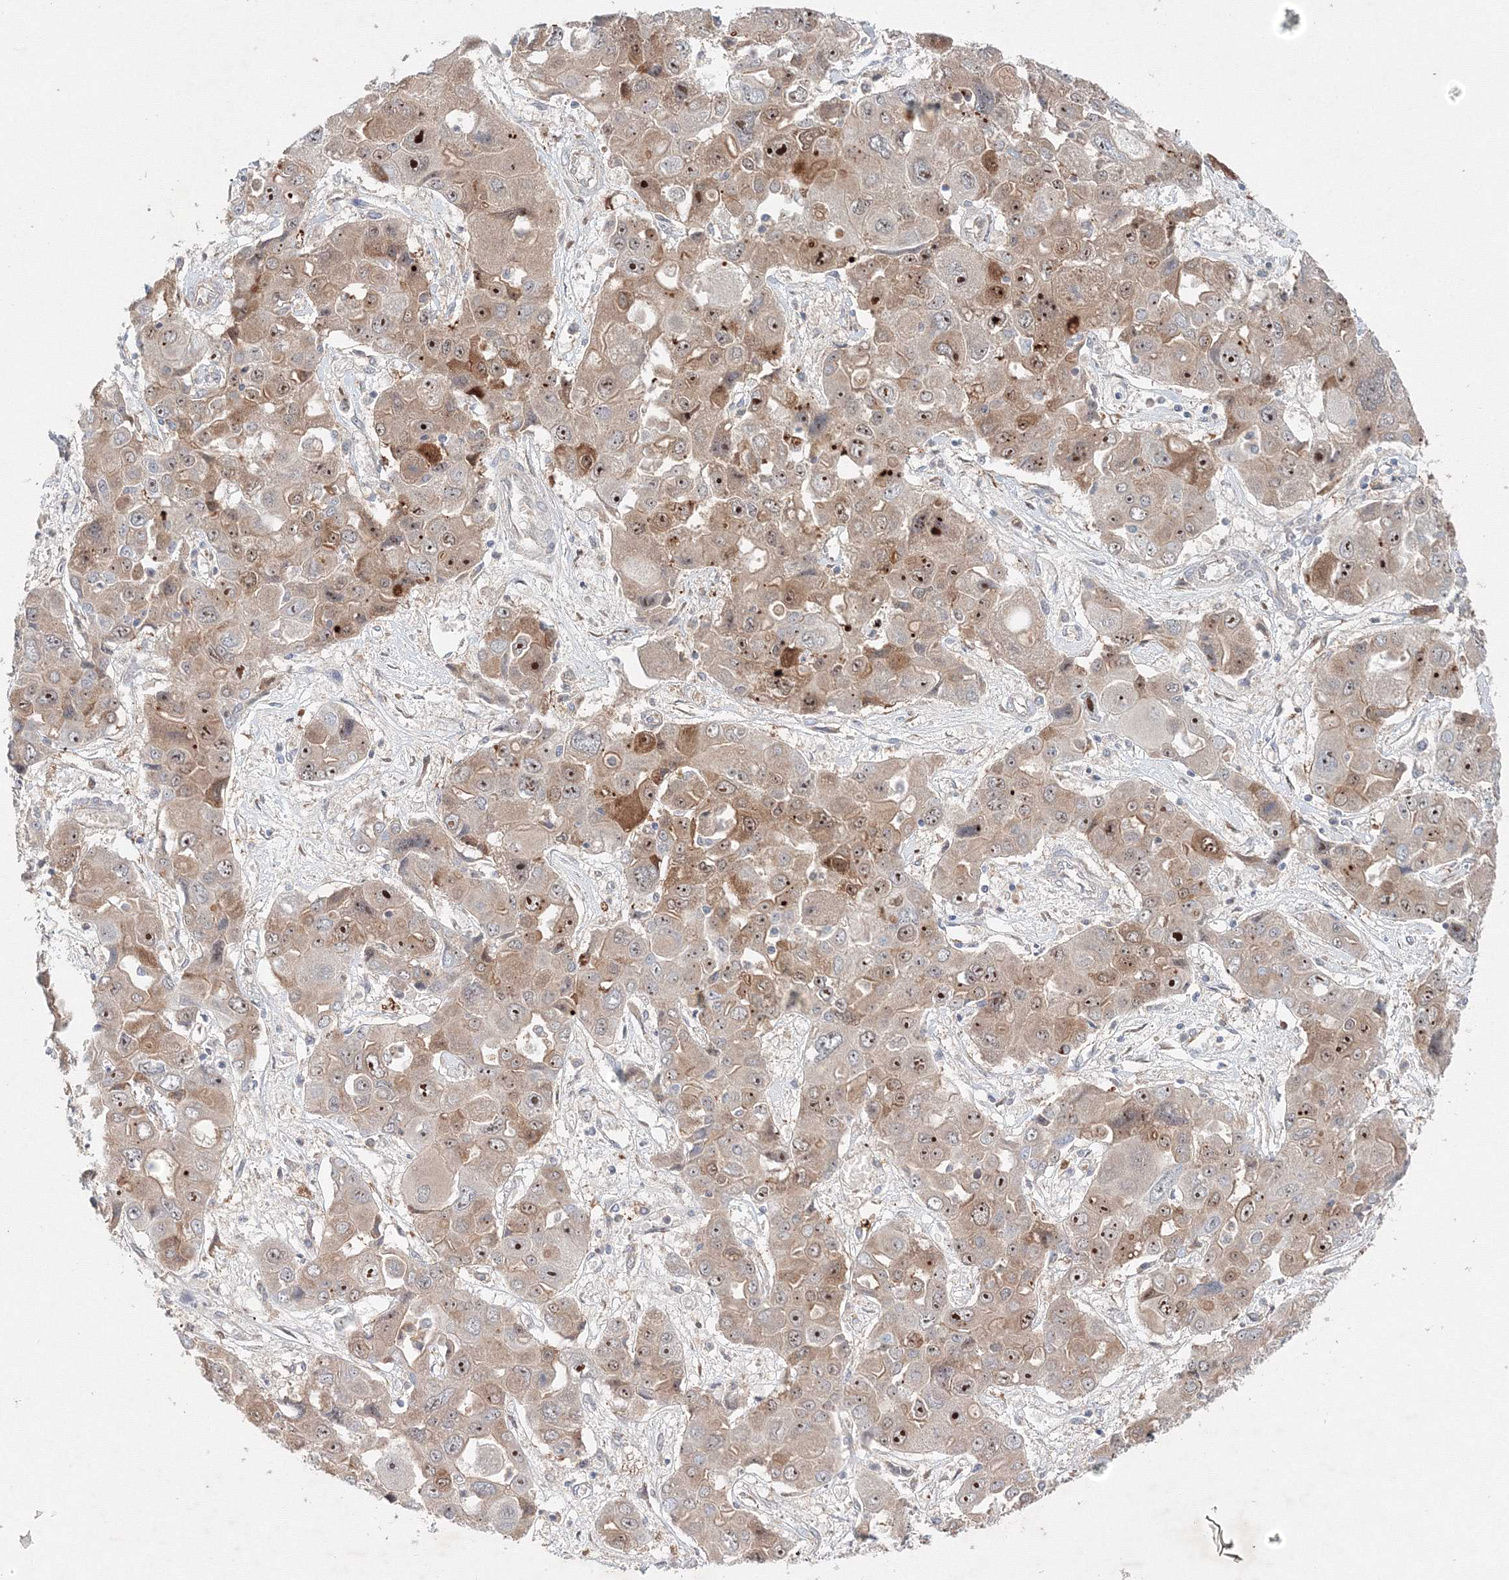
{"staining": {"intensity": "moderate", "quantity": "25%-75%", "location": "cytoplasmic/membranous,nuclear"}, "tissue": "liver cancer", "cell_type": "Tumor cells", "image_type": "cancer", "snomed": [{"axis": "morphology", "description": "Cholangiocarcinoma"}, {"axis": "topography", "description": "Liver"}], "caption": "Protein staining demonstrates moderate cytoplasmic/membranous and nuclear positivity in approximately 25%-75% of tumor cells in liver cancer (cholangiocarcinoma).", "gene": "WDR49", "patient": {"sex": "male", "age": 67}}